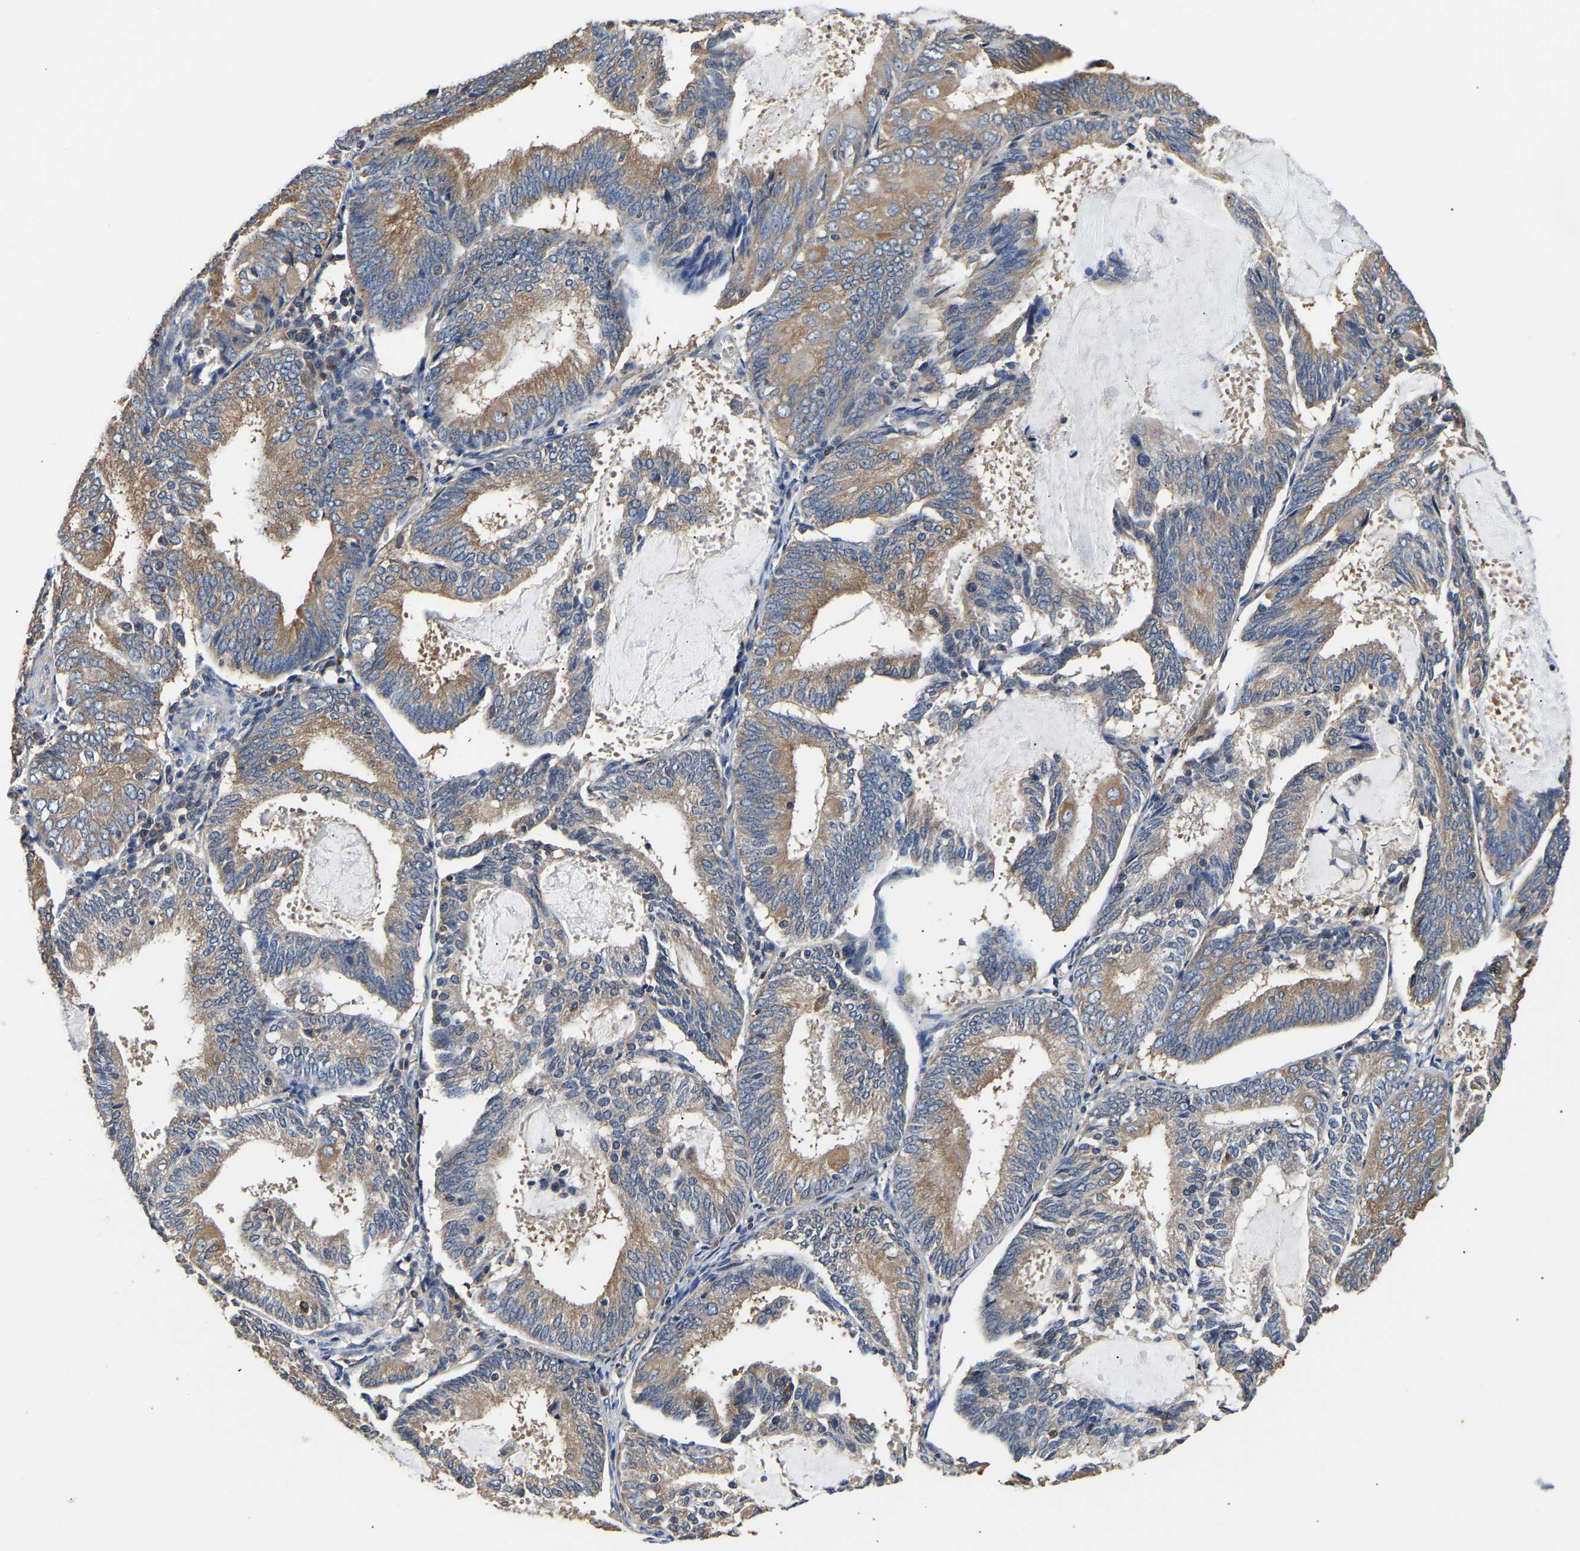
{"staining": {"intensity": "weak", "quantity": ">75%", "location": "cytoplasmic/membranous"}, "tissue": "endometrial cancer", "cell_type": "Tumor cells", "image_type": "cancer", "snomed": [{"axis": "morphology", "description": "Adenocarcinoma, NOS"}, {"axis": "topography", "description": "Endometrium"}], "caption": "A low amount of weak cytoplasmic/membranous positivity is appreciated in approximately >75% of tumor cells in endometrial adenocarcinoma tissue.", "gene": "LRBA", "patient": {"sex": "female", "age": 81}}